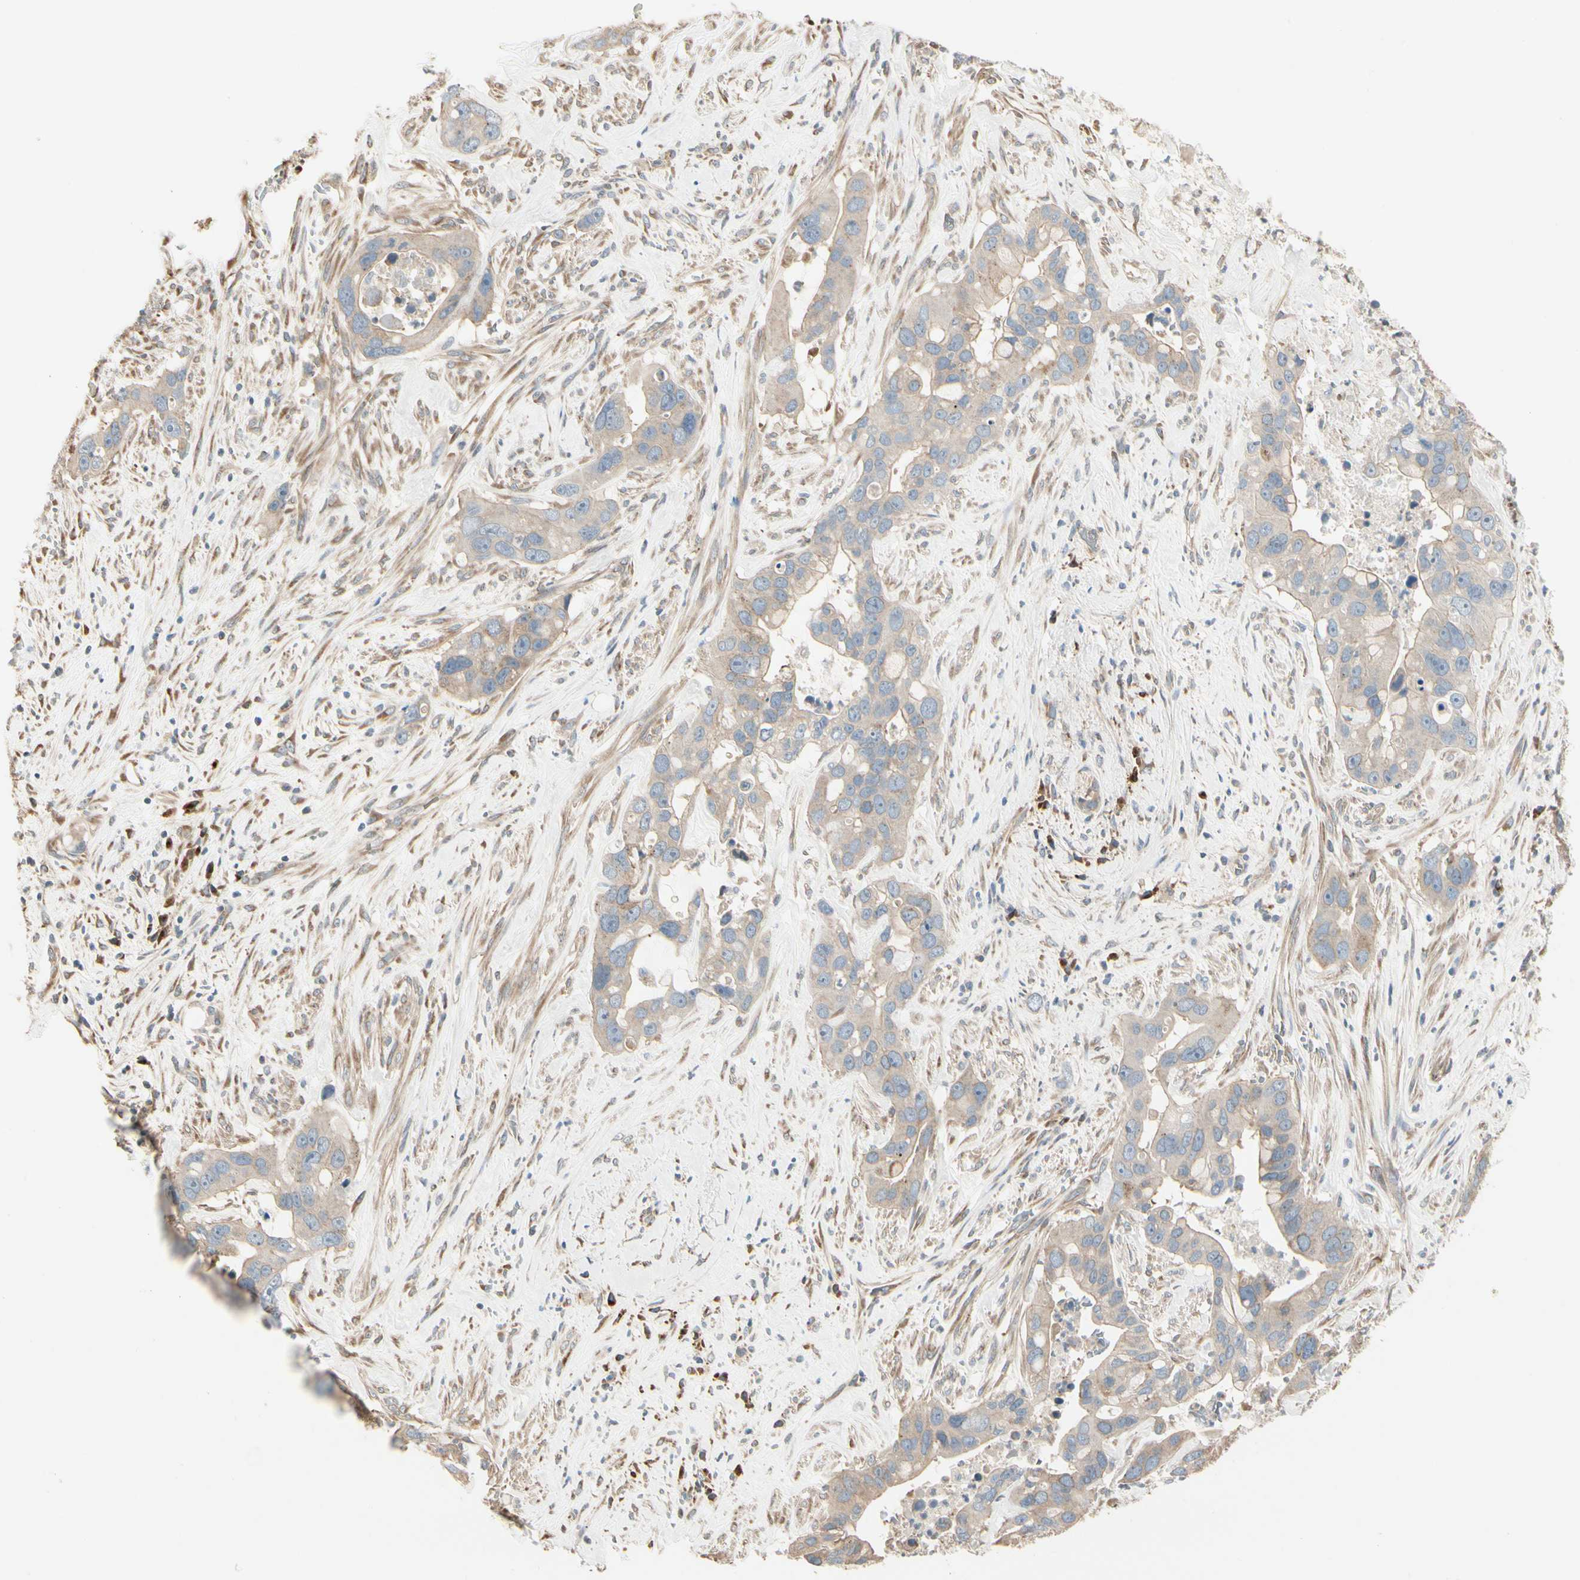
{"staining": {"intensity": "weak", "quantity": ">75%", "location": "cytoplasmic/membranous"}, "tissue": "liver cancer", "cell_type": "Tumor cells", "image_type": "cancer", "snomed": [{"axis": "morphology", "description": "Cholangiocarcinoma"}, {"axis": "topography", "description": "Liver"}], "caption": "The image shows immunohistochemical staining of liver cancer (cholangiocarcinoma). There is weak cytoplasmic/membranous expression is identified in approximately >75% of tumor cells.", "gene": "NUCB2", "patient": {"sex": "female", "age": 65}}